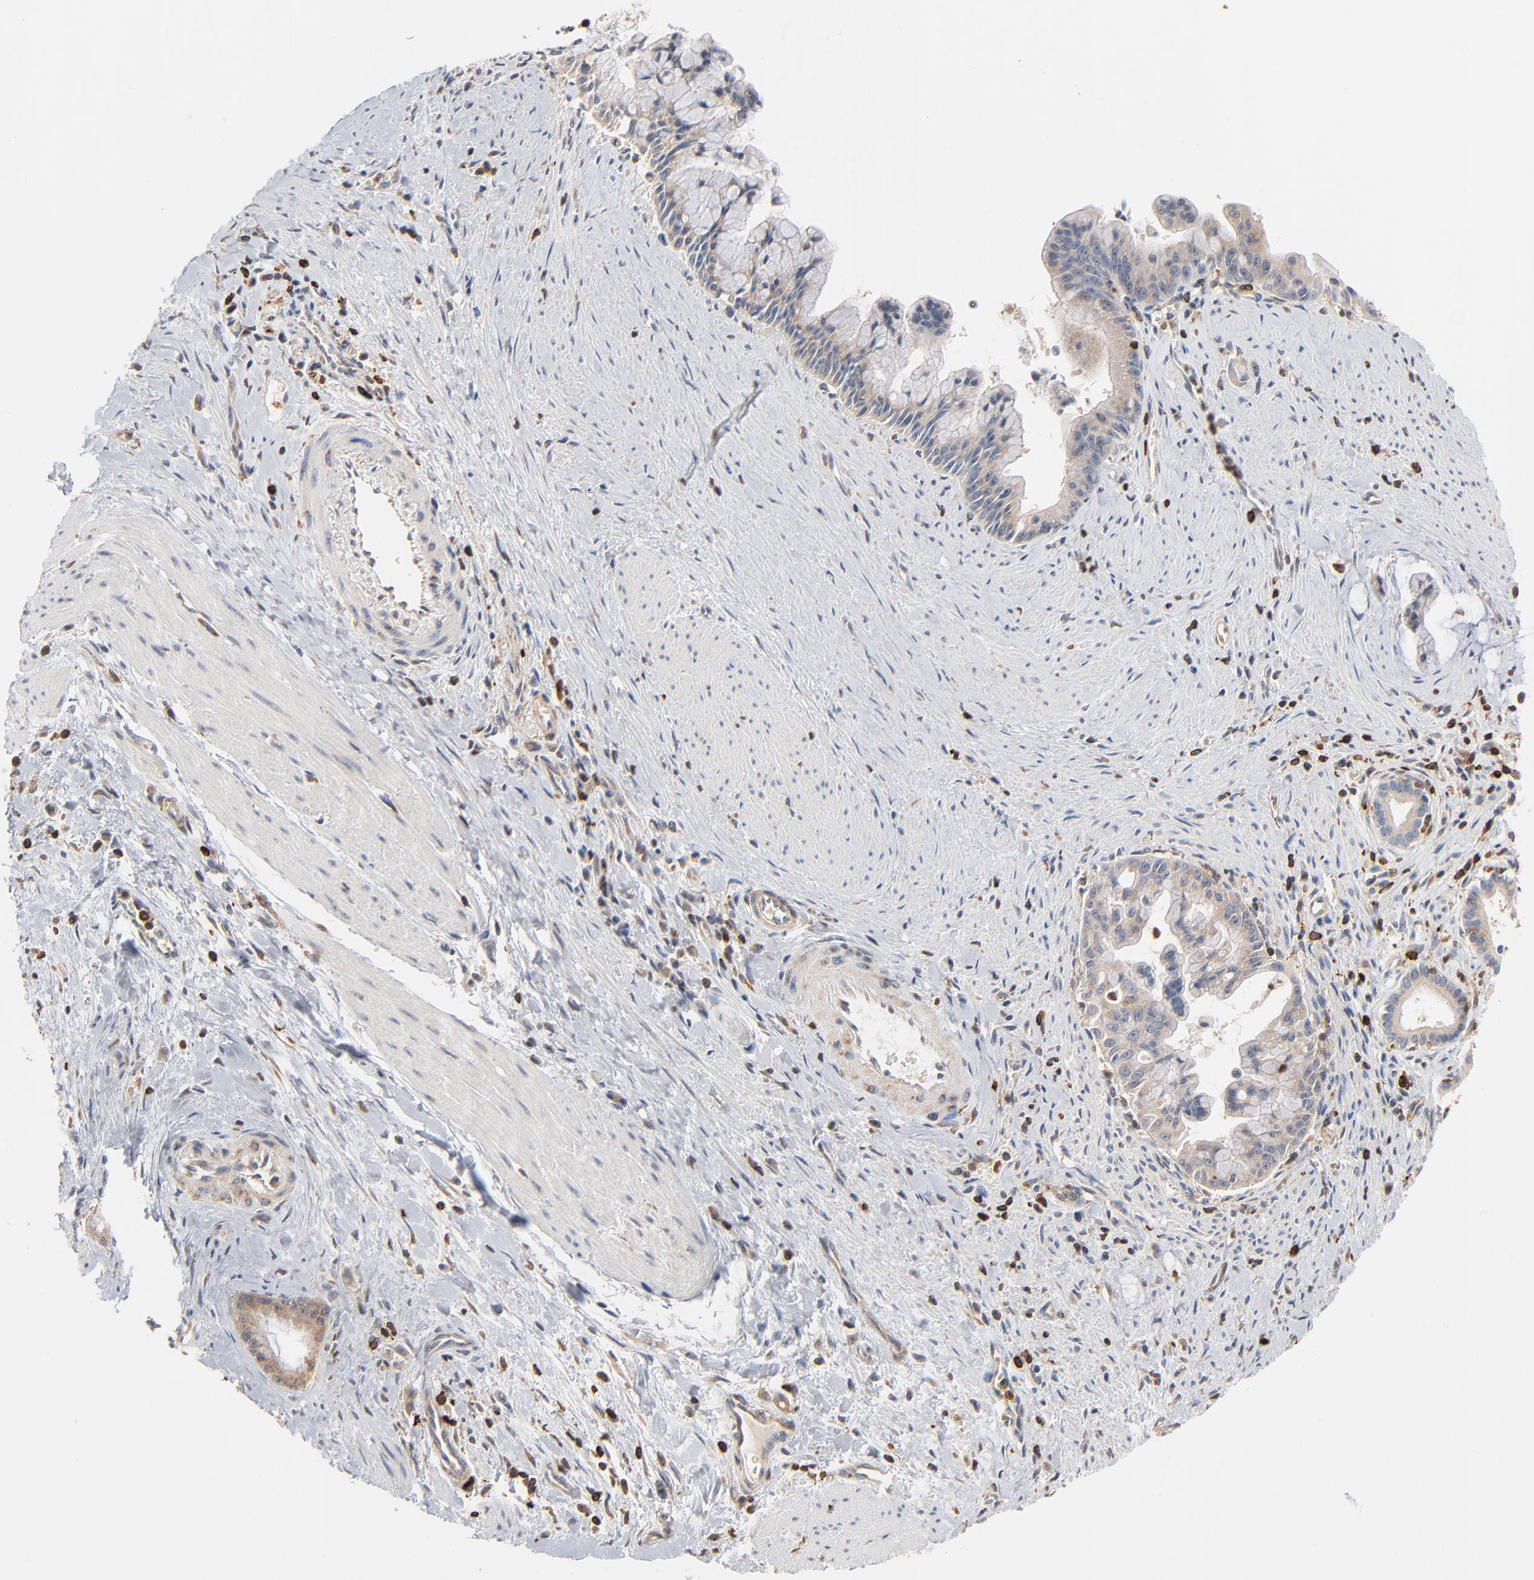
{"staining": {"intensity": "weak", "quantity": ">75%", "location": "cytoplasmic/membranous"}, "tissue": "pancreatic cancer", "cell_type": "Tumor cells", "image_type": "cancer", "snomed": [{"axis": "morphology", "description": "Adenocarcinoma, NOS"}, {"axis": "topography", "description": "Pancreas"}], "caption": "IHC image of pancreatic cancer stained for a protein (brown), which exhibits low levels of weak cytoplasmic/membranous positivity in about >75% of tumor cells.", "gene": "SH3KBP1", "patient": {"sex": "male", "age": 59}}